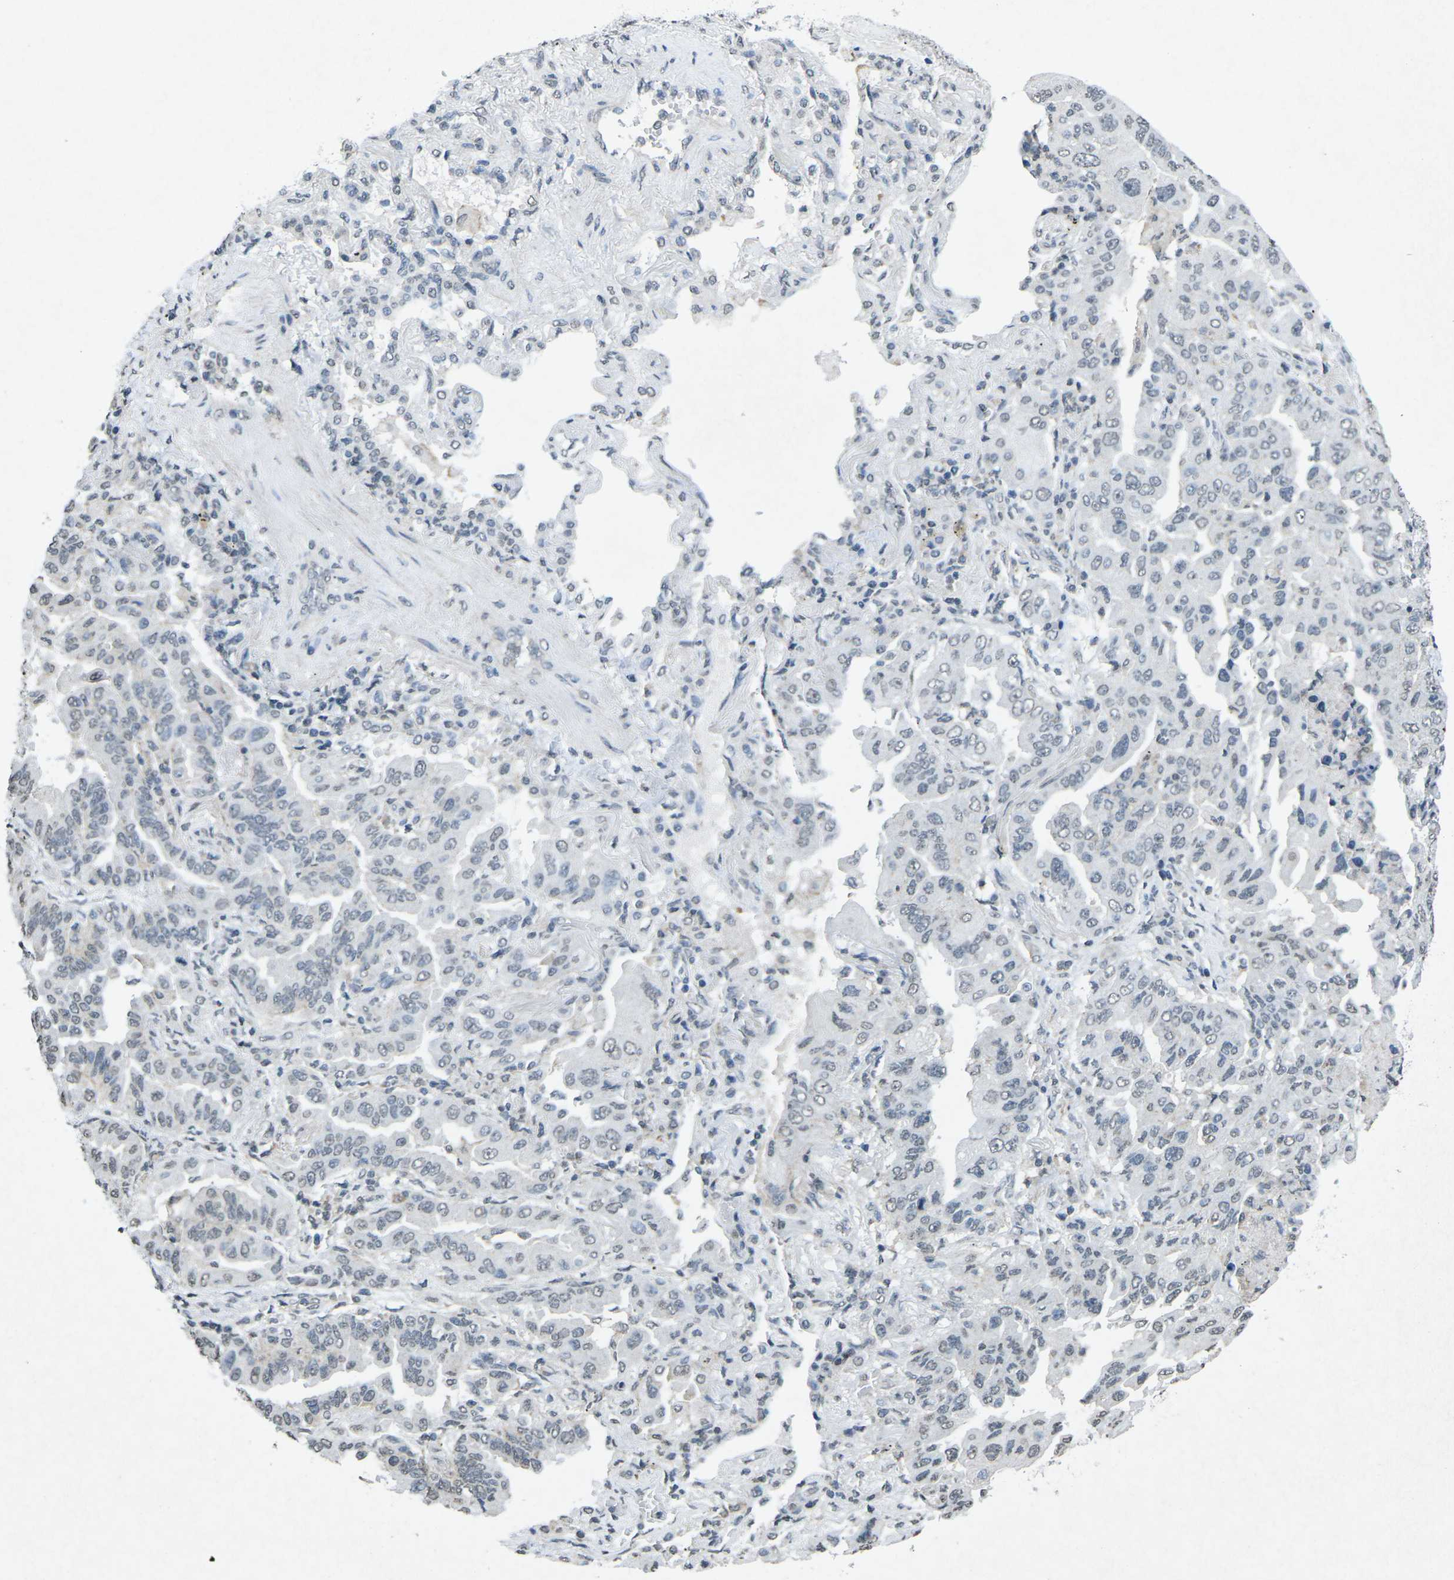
{"staining": {"intensity": "weak", "quantity": "<25%", "location": "nuclear"}, "tissue": "lung cancer", "cell_type": "Tumor cells", "image_type": "cancer", "snomed": [{"axis": "morphology", "description": "Adenocarcinoma, NOS"}, {"axis": "topography", "description": "Lung"}], "caption": "IHC histopathology image of human adenocarcinoma (lung) stained for a protein (brown), which shows no staining in tumor cells.", "gene": "TFR2", "patient": {"sex": "female", "age": 65}}